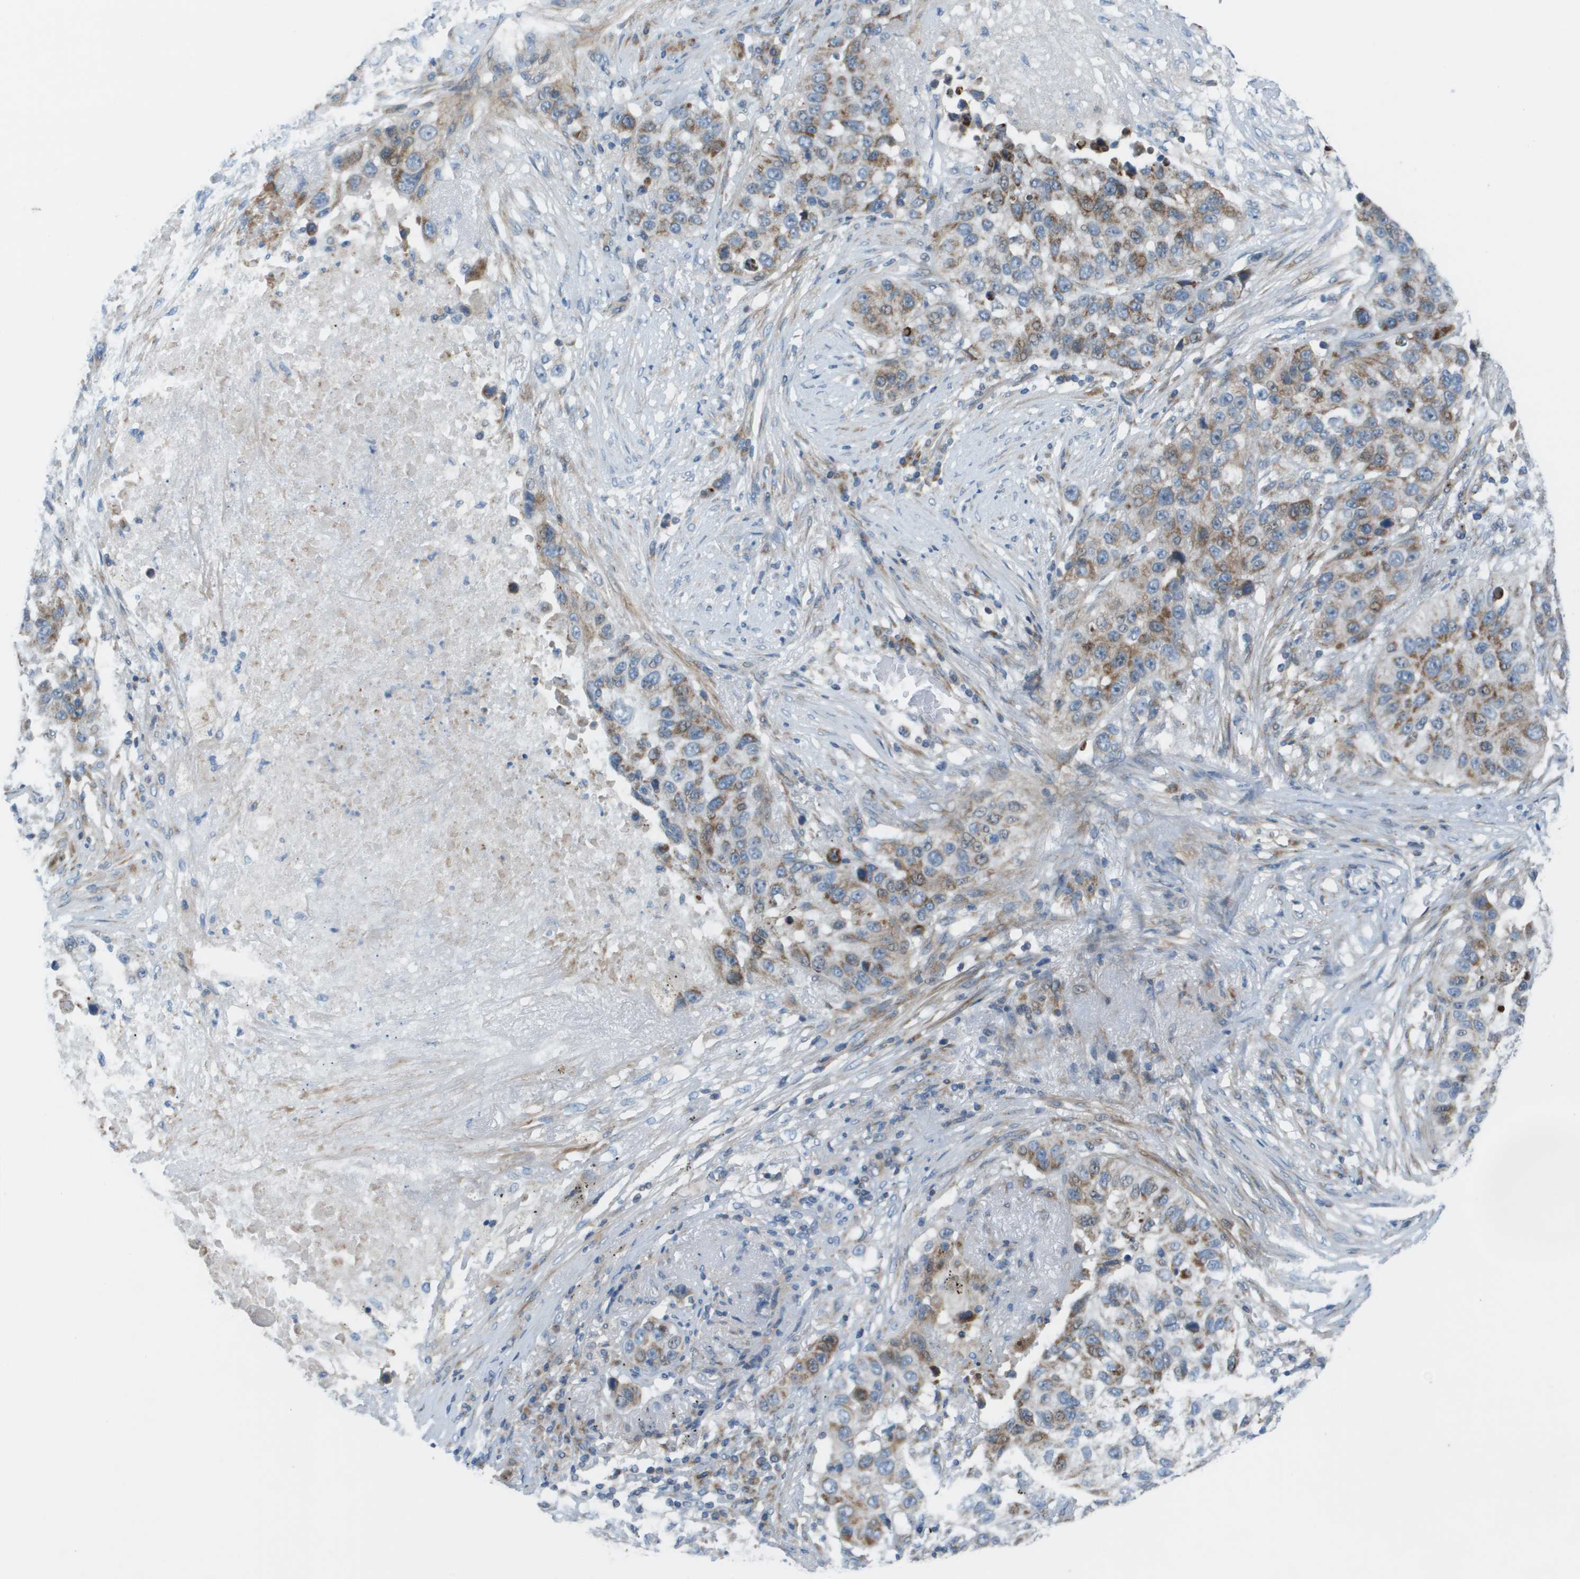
{"staining": {"intensity": "moderate", "quantity": "25%-75%", "location": "cytoplasmic/membranous"}, "tissue": "lung cancer", "cell_type": "Tumor cells", "image_type": "cancer", "snomed": [{"axis": "morphology", "description": "Squamous cell carcinoma, NOS"}, {"axis": "topography", "description": "Lung"}], "caption": "An IHC histopathology image of neoplastic tissue is shown. Protein staining in brown shows moderate cytoplasmic/membranous positivity in lung squamous cell carcinoma within tumor cells.", "gene": "GALNT6", "patient": {"sex": "male", "age": 57}}